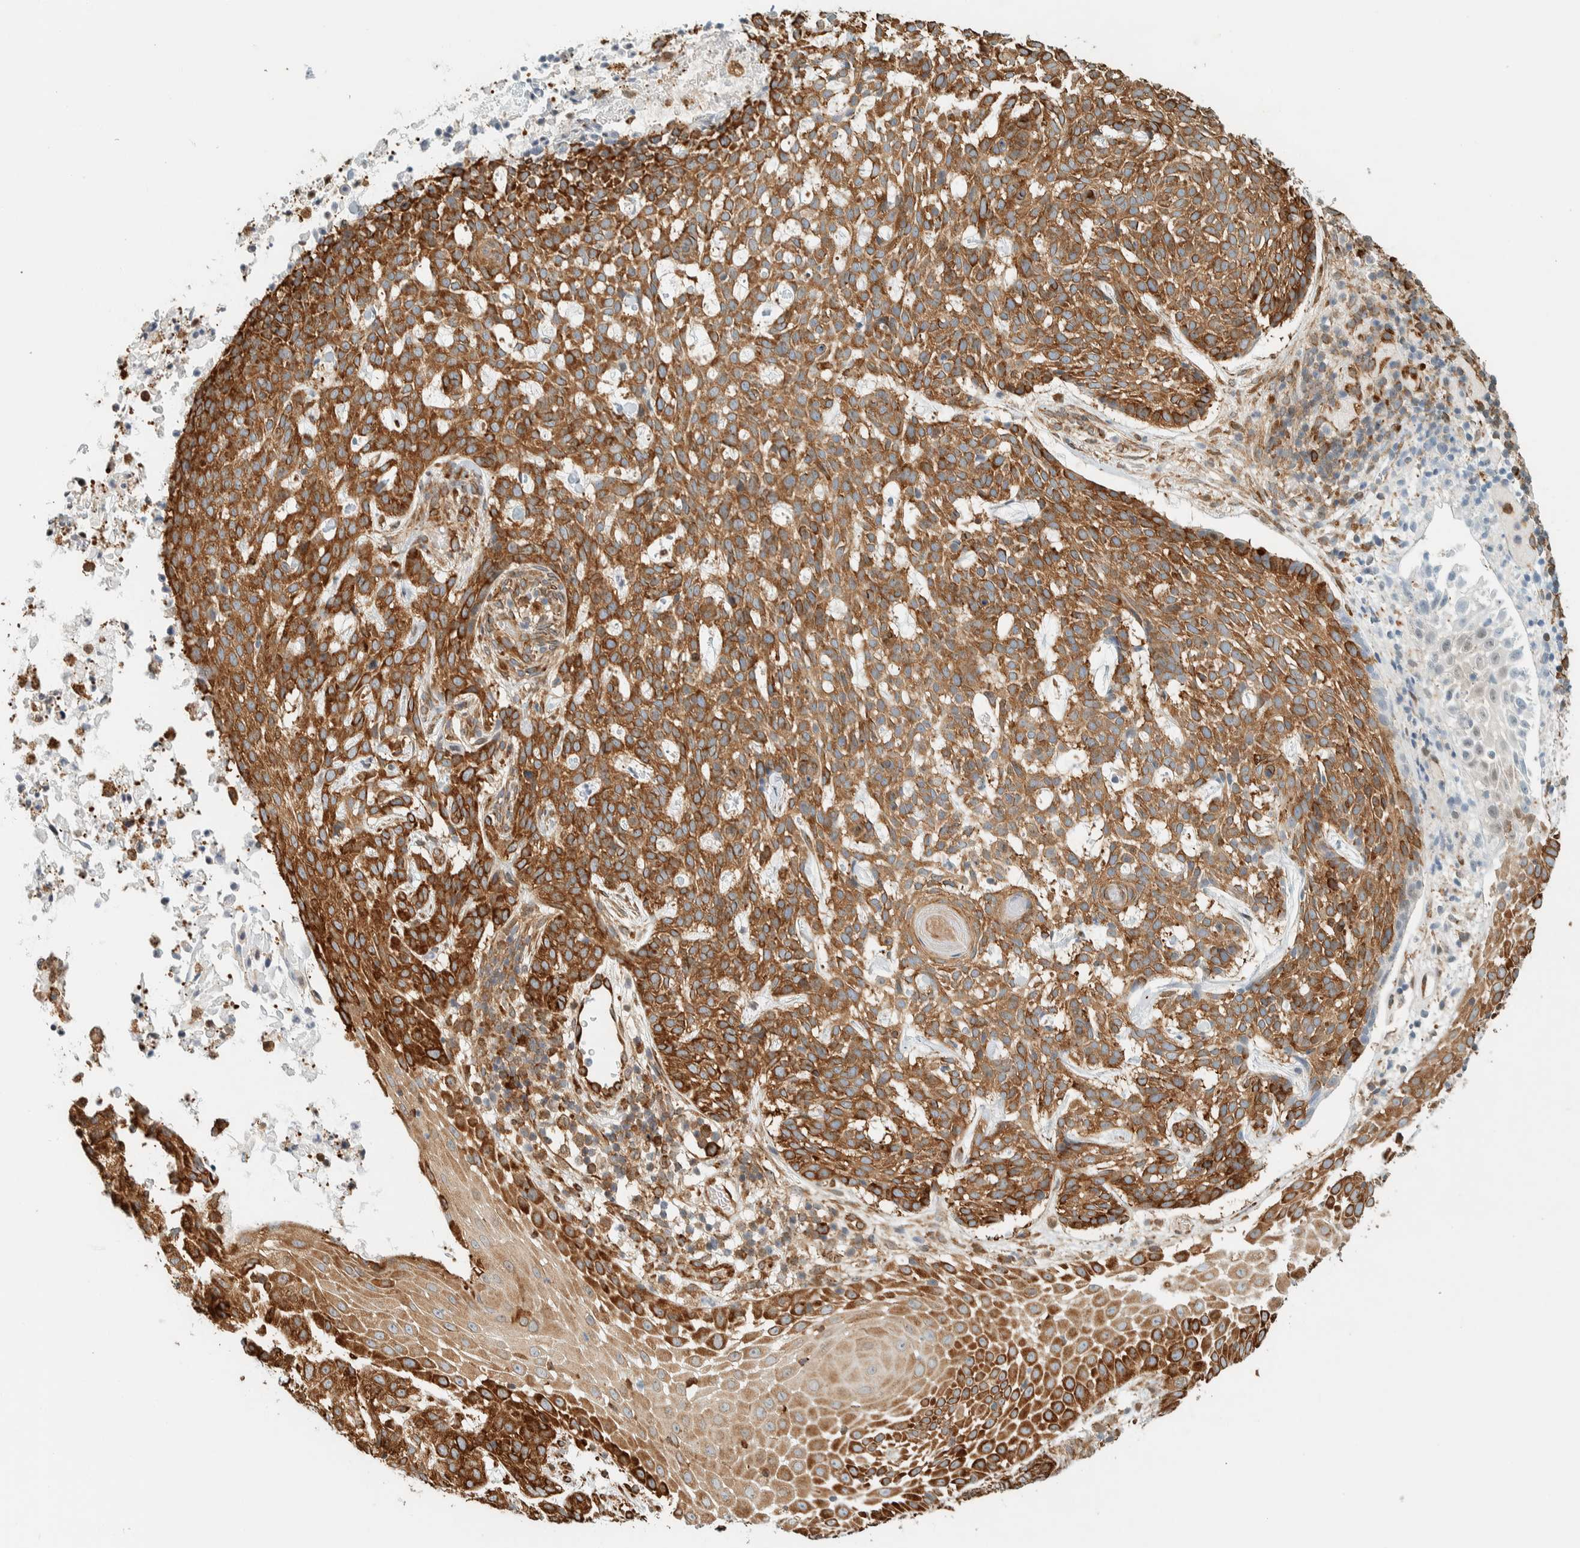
{"staining": {"intensity": "strong", "quantity": ">75%", "location": "cytoplasmic/membranous"}, "tissue": "skin cancer", "cell_type": "Tumor cells", "image_type": "cancer", "snomed": [{"axis": "morphology", "description": "Basal cell carcinoma"}, {"axis": "topography", "description": "Skin"}], "caption": "Tumor cells demonstrate strong cytoplasmic/membranous expression in approximately >75% of cells in skin cancer (basal cell carcinoma). The staining was performed using DAB, with brown indicating positive protein expression. Nuclei are stained blue with hematoxylin.", "gene": "LLGL2", "patient": {"sex": "female", "age": 64}}